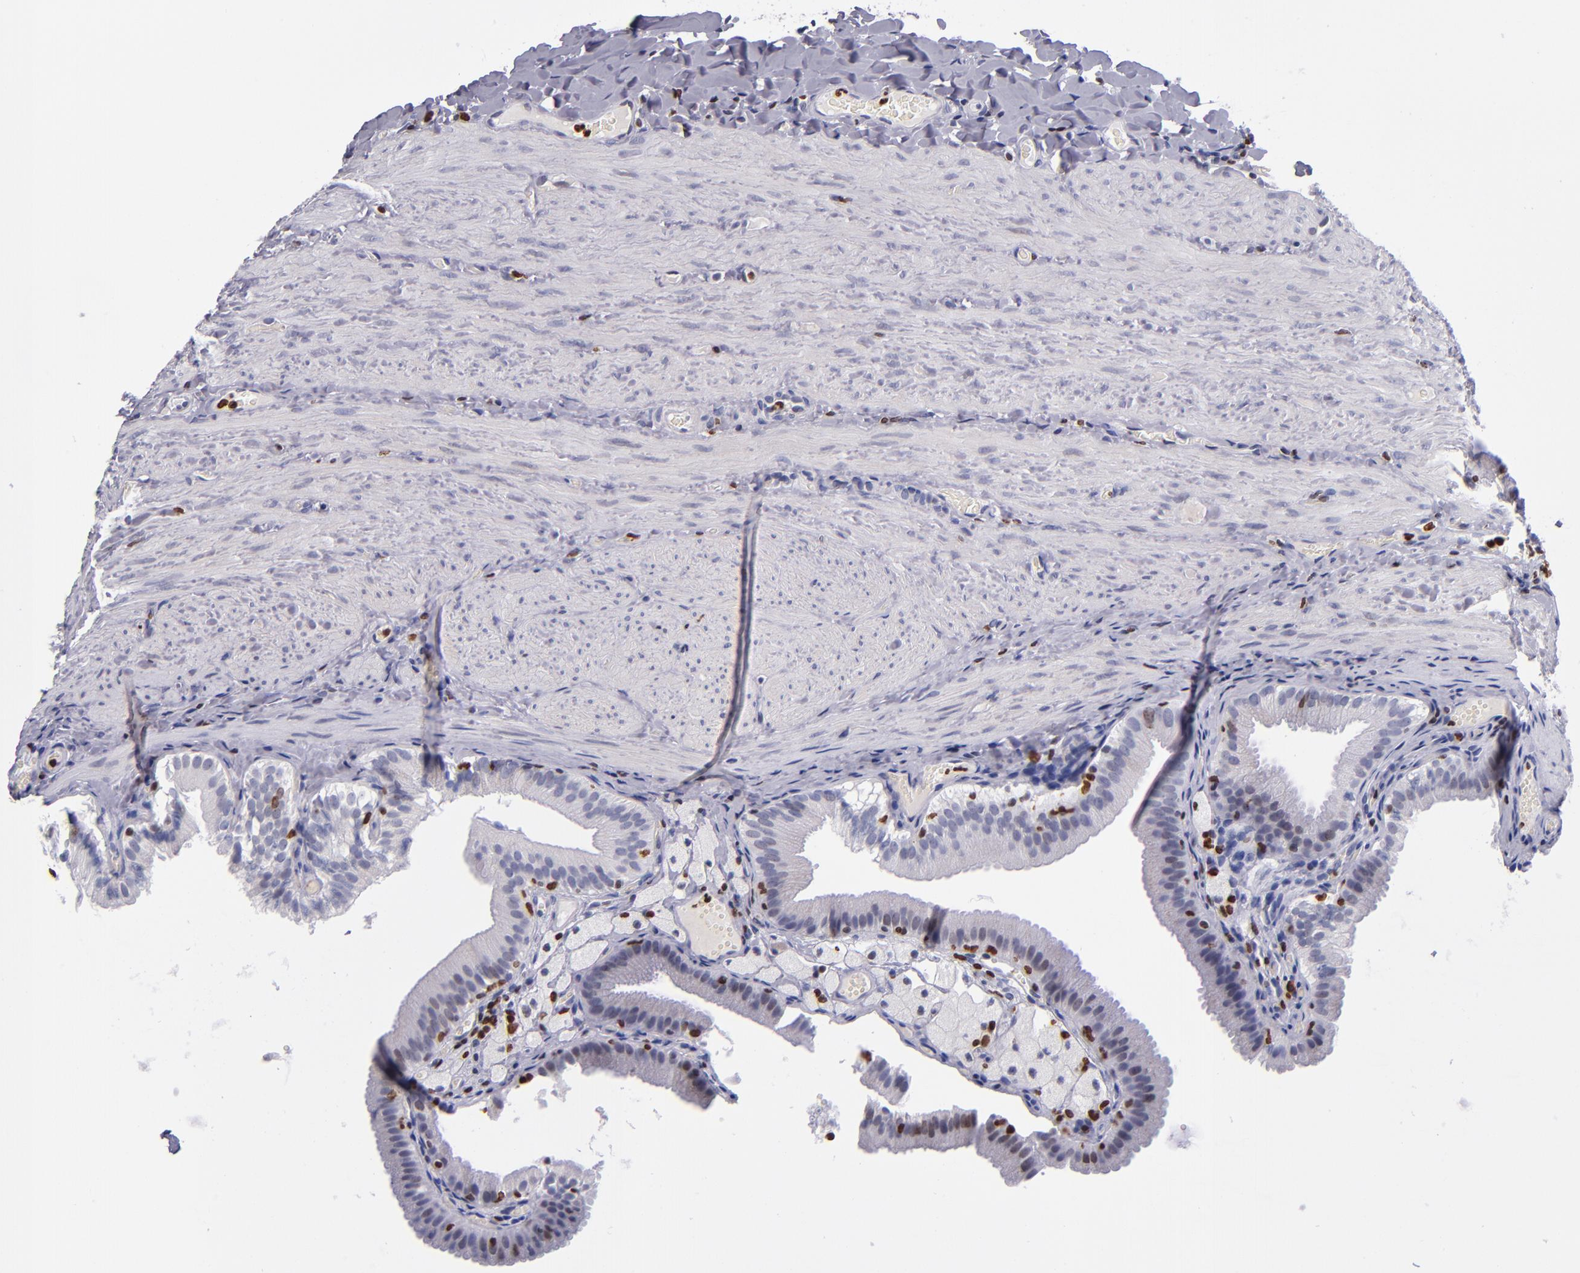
{"staining": {"intensity": "moderate", "quantity": "<25%", "location": "nuclear"}, "tissue": "gallbladder", "cell_type": "Glandular cells", "image_type": "normal", "snomed": [{"axis": "morphology", "description": "Normal tissue, NOS"}, {"axis": "topography", "description": "Gallbladder"}], "caption": "A low amount of moderate nuclear staining is identified in approximately <25% of glandular cells in benign gallbladder. (Stains: DAB in brown, nuclei in blue, Microscopy: brightfield microscopy at high magnification).", "gene": "CDKL5", "patient": {"sex": "female", "age": 24}}